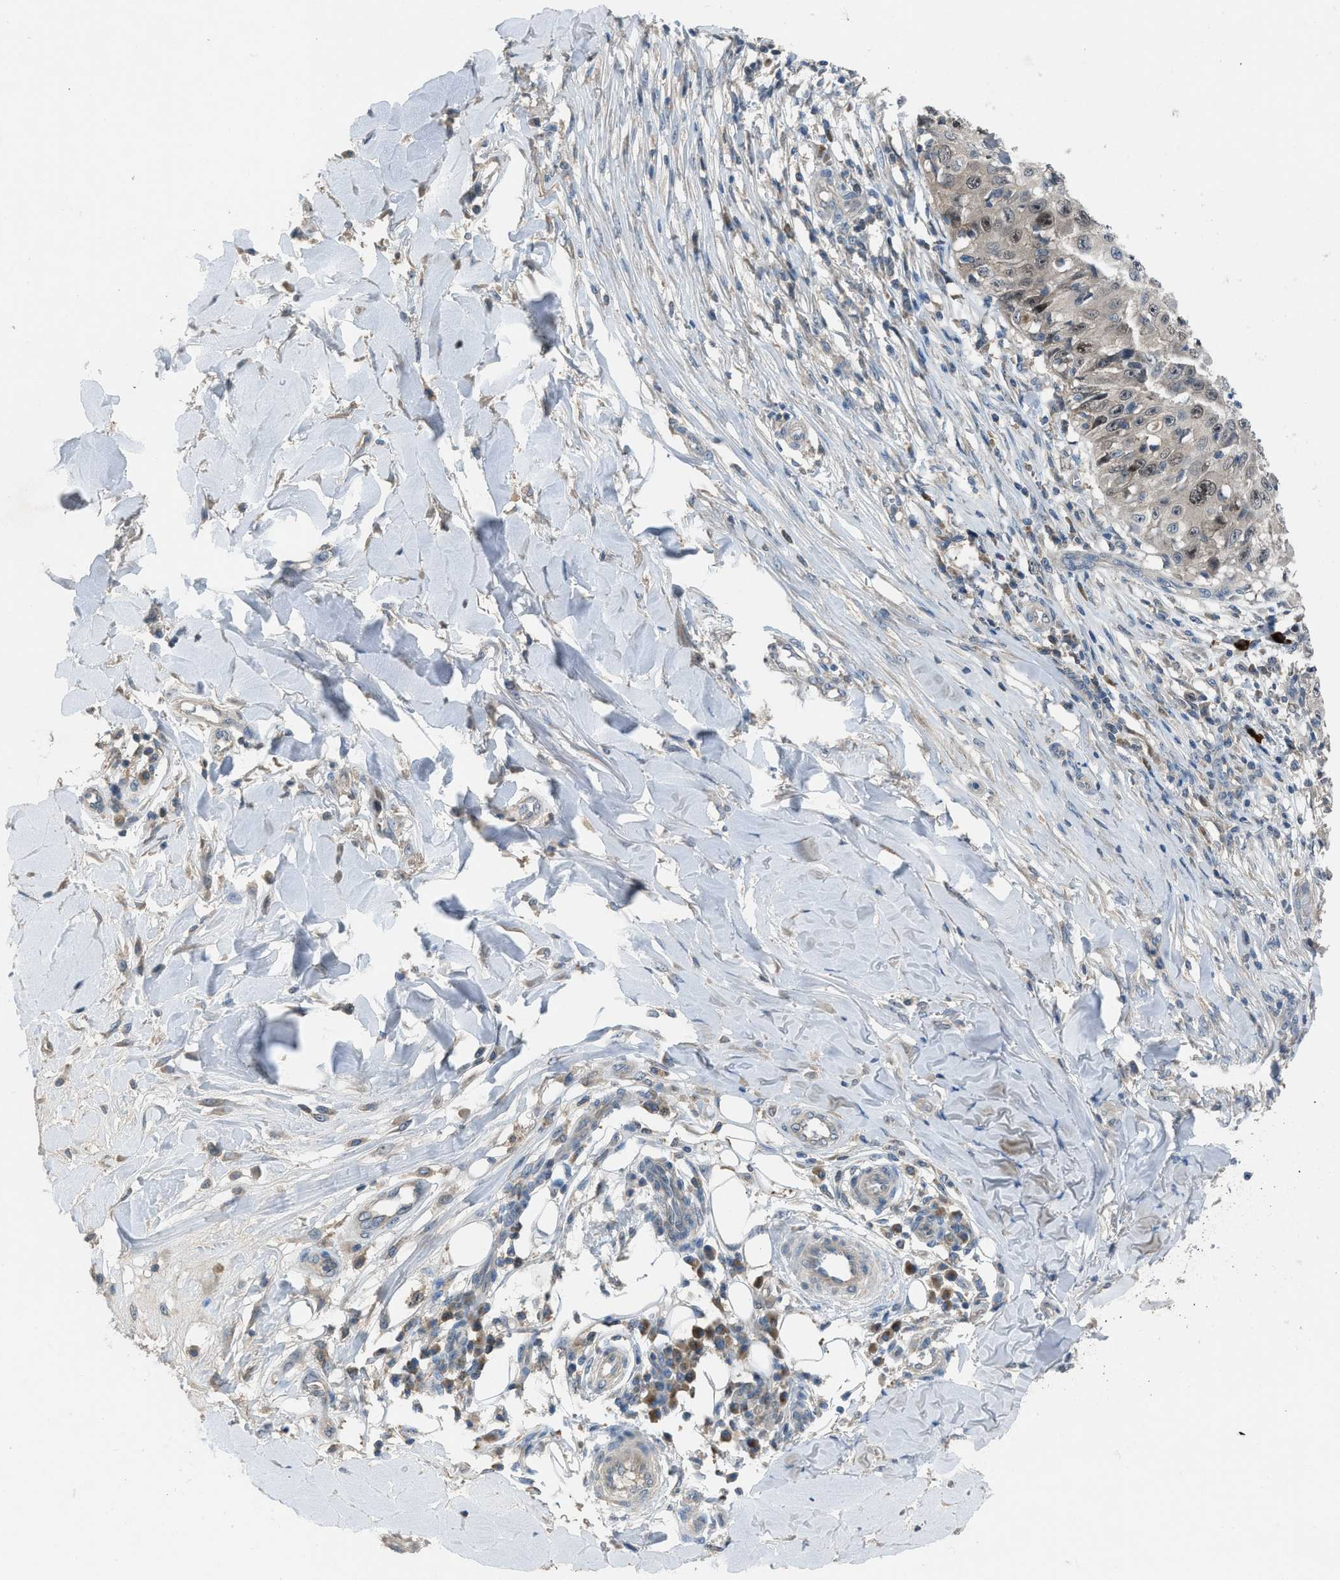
{"staining": {"intensity": "moderate", "quantity": ">75%", "location": "nuclear"}, "tissue": "skin cancer", "cell_type": "Tumor cells", "image_type": "cancer", "snomed": [{"axis": "morphology", "description": "Squamous cell carcinoma, NOS"}, {"axis": "topography", "description": "Skin"}], "caption": "High-magnification brightfield microscopy of squamous cell carcinoma (skin) stained with DAB (brown) and counterstained with hematoxylin (blue). tumor cells exhibit moderate nuclear staining is appreciated in approximately>75% of cells.", "gene": "MIS18A", "patient": {"sex": "male", "age": 86}}